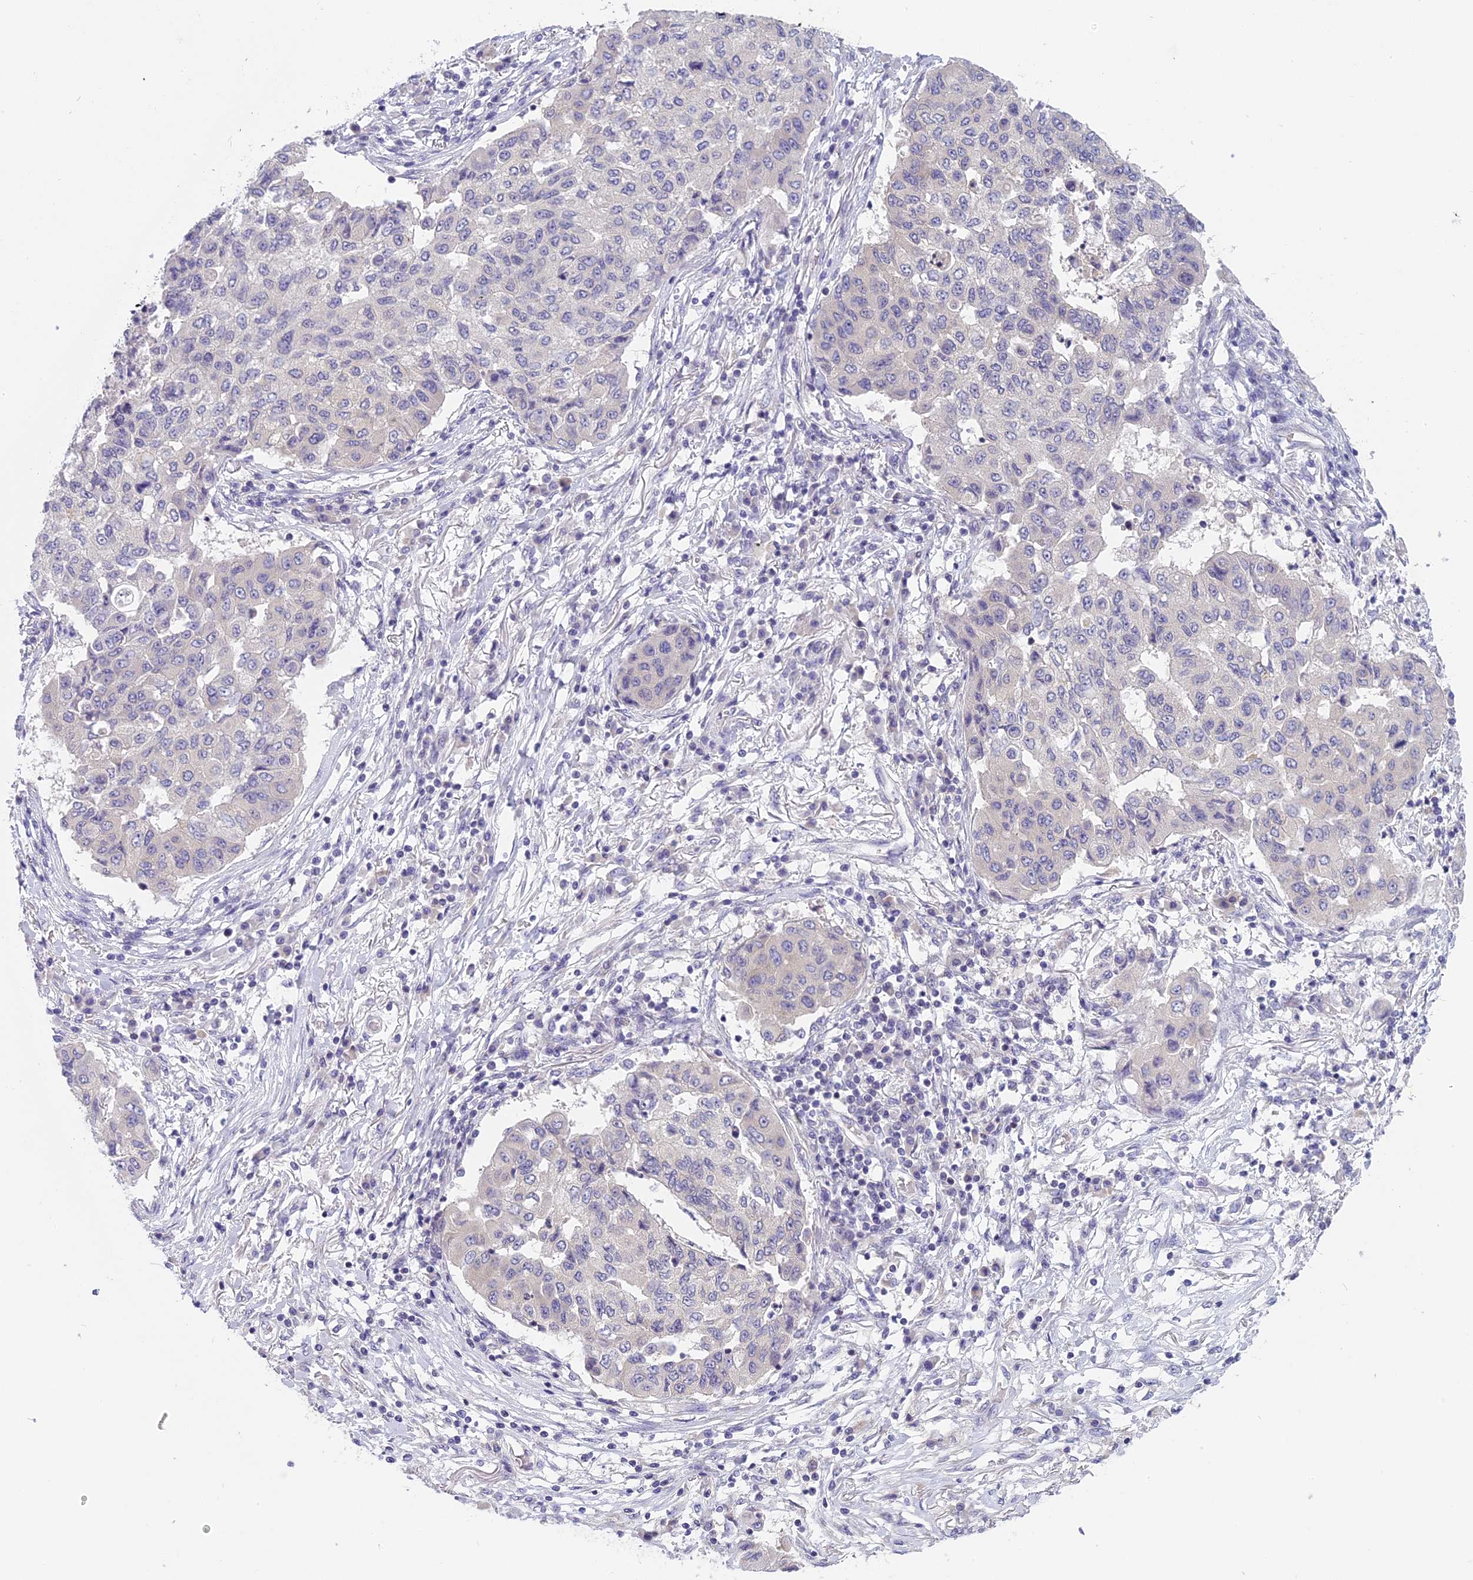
{"staining": {"intensity": "negative", "quantity": "none", "location": "none"}, "tissue": "lung cancer", "cell_type": "Tumor cells", "image_type": "cancer", "snomed": [{"axis": "morphology", "description": "Squamous cell carcinoma, NOS"}, {"axis": "topography", "description": "Lung"}], "caption": "Lung squamous cell carcinoma was stained to show a protein in brown. There is no significant staining in tumor cells.", "gene": "ARHGEF37", "patient": {"sex": "male", "age": 74}}